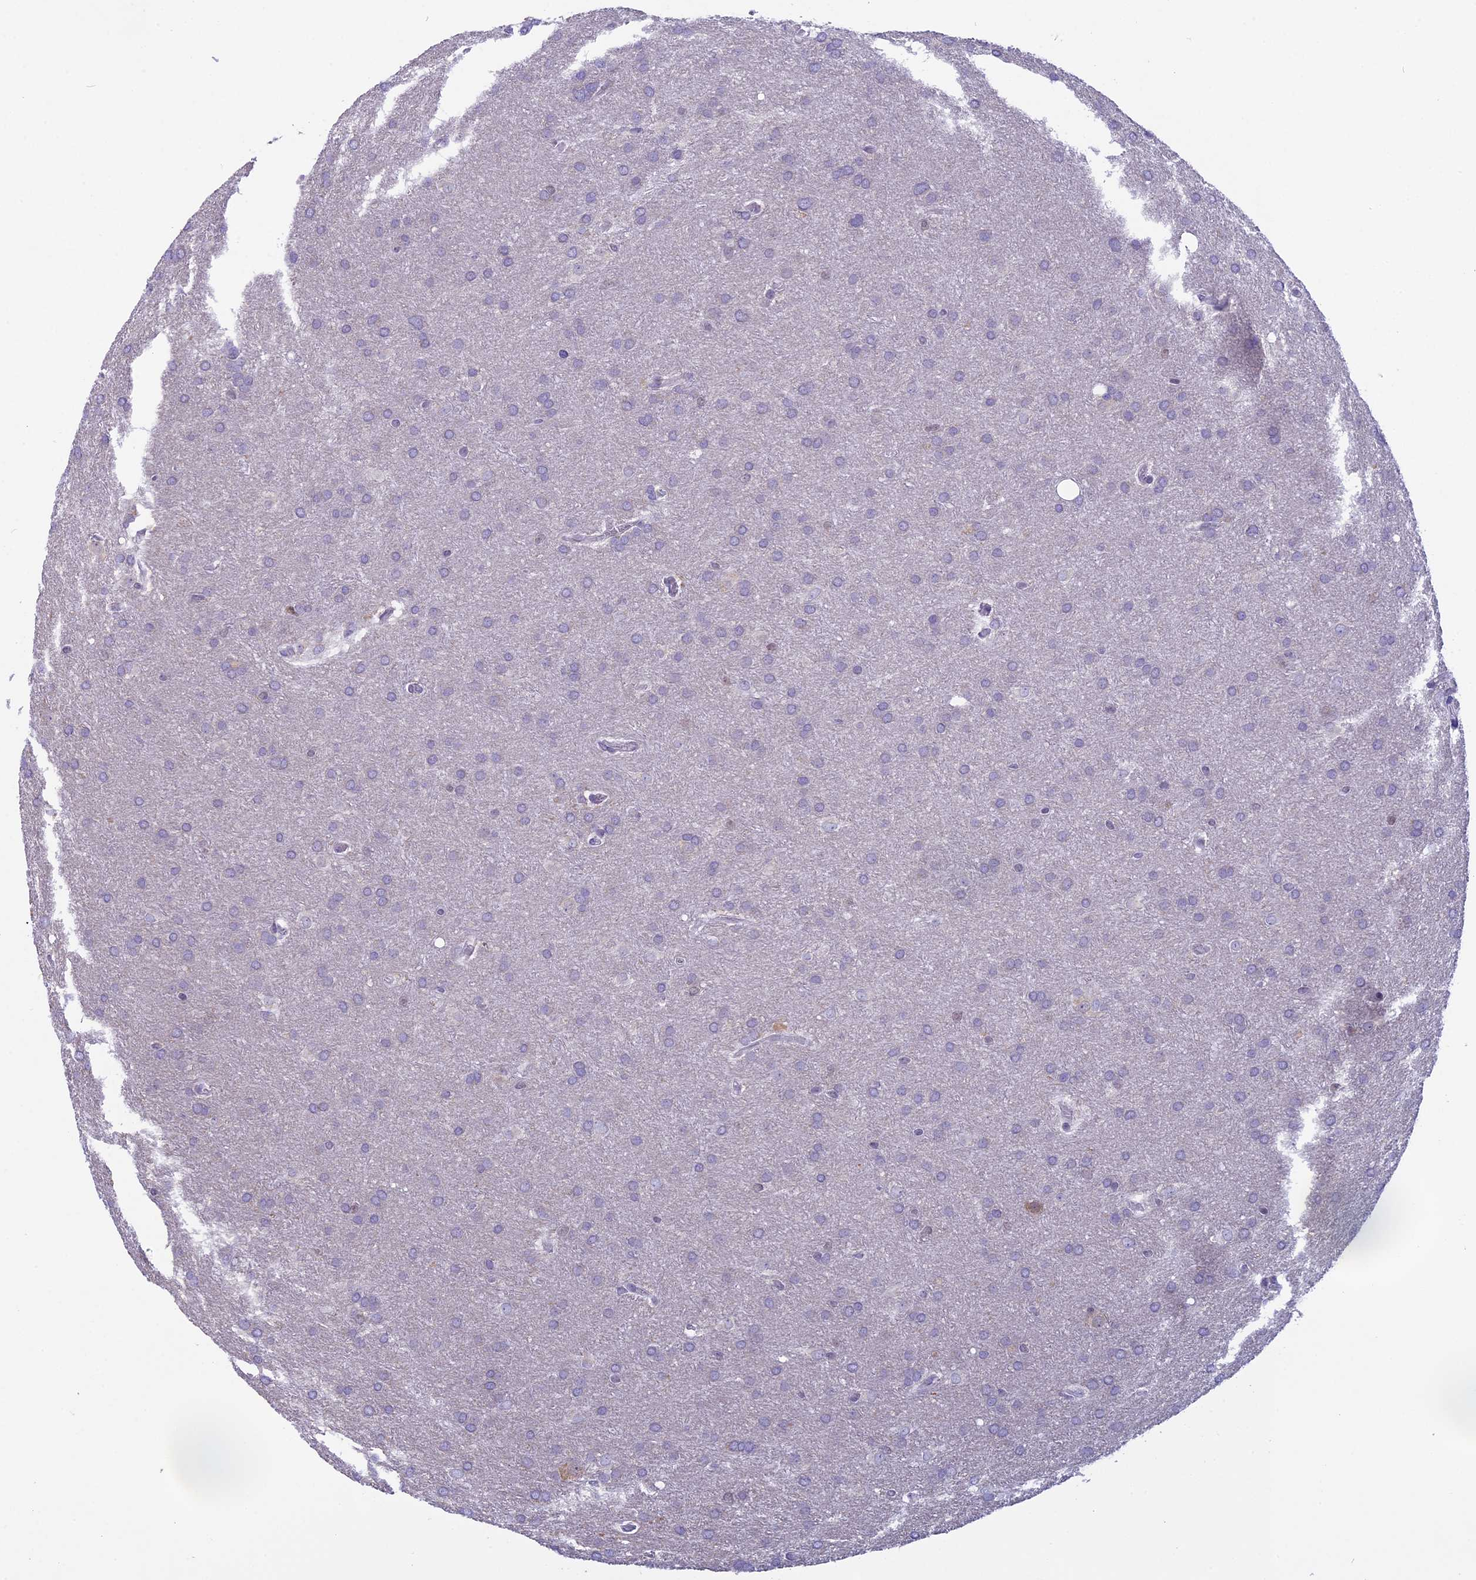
{"staining": {"intensity": "negative", "quantity": "none", "location": "none"}, "tissue": "glioma", "cell_type": "Tumor cells", "image_type": "cancer", "snomed": [{"axis": "morphology", "description": "Glioma, malignant, Low grade"}, {"axis": "topography", "description": "Brain"}], "caption": "Image shows no significant protein positivity in tumor cells of low-grade glioma (malignant).", "gene": "ZNF317", "patient": {"sex": "female", "age": 32}}